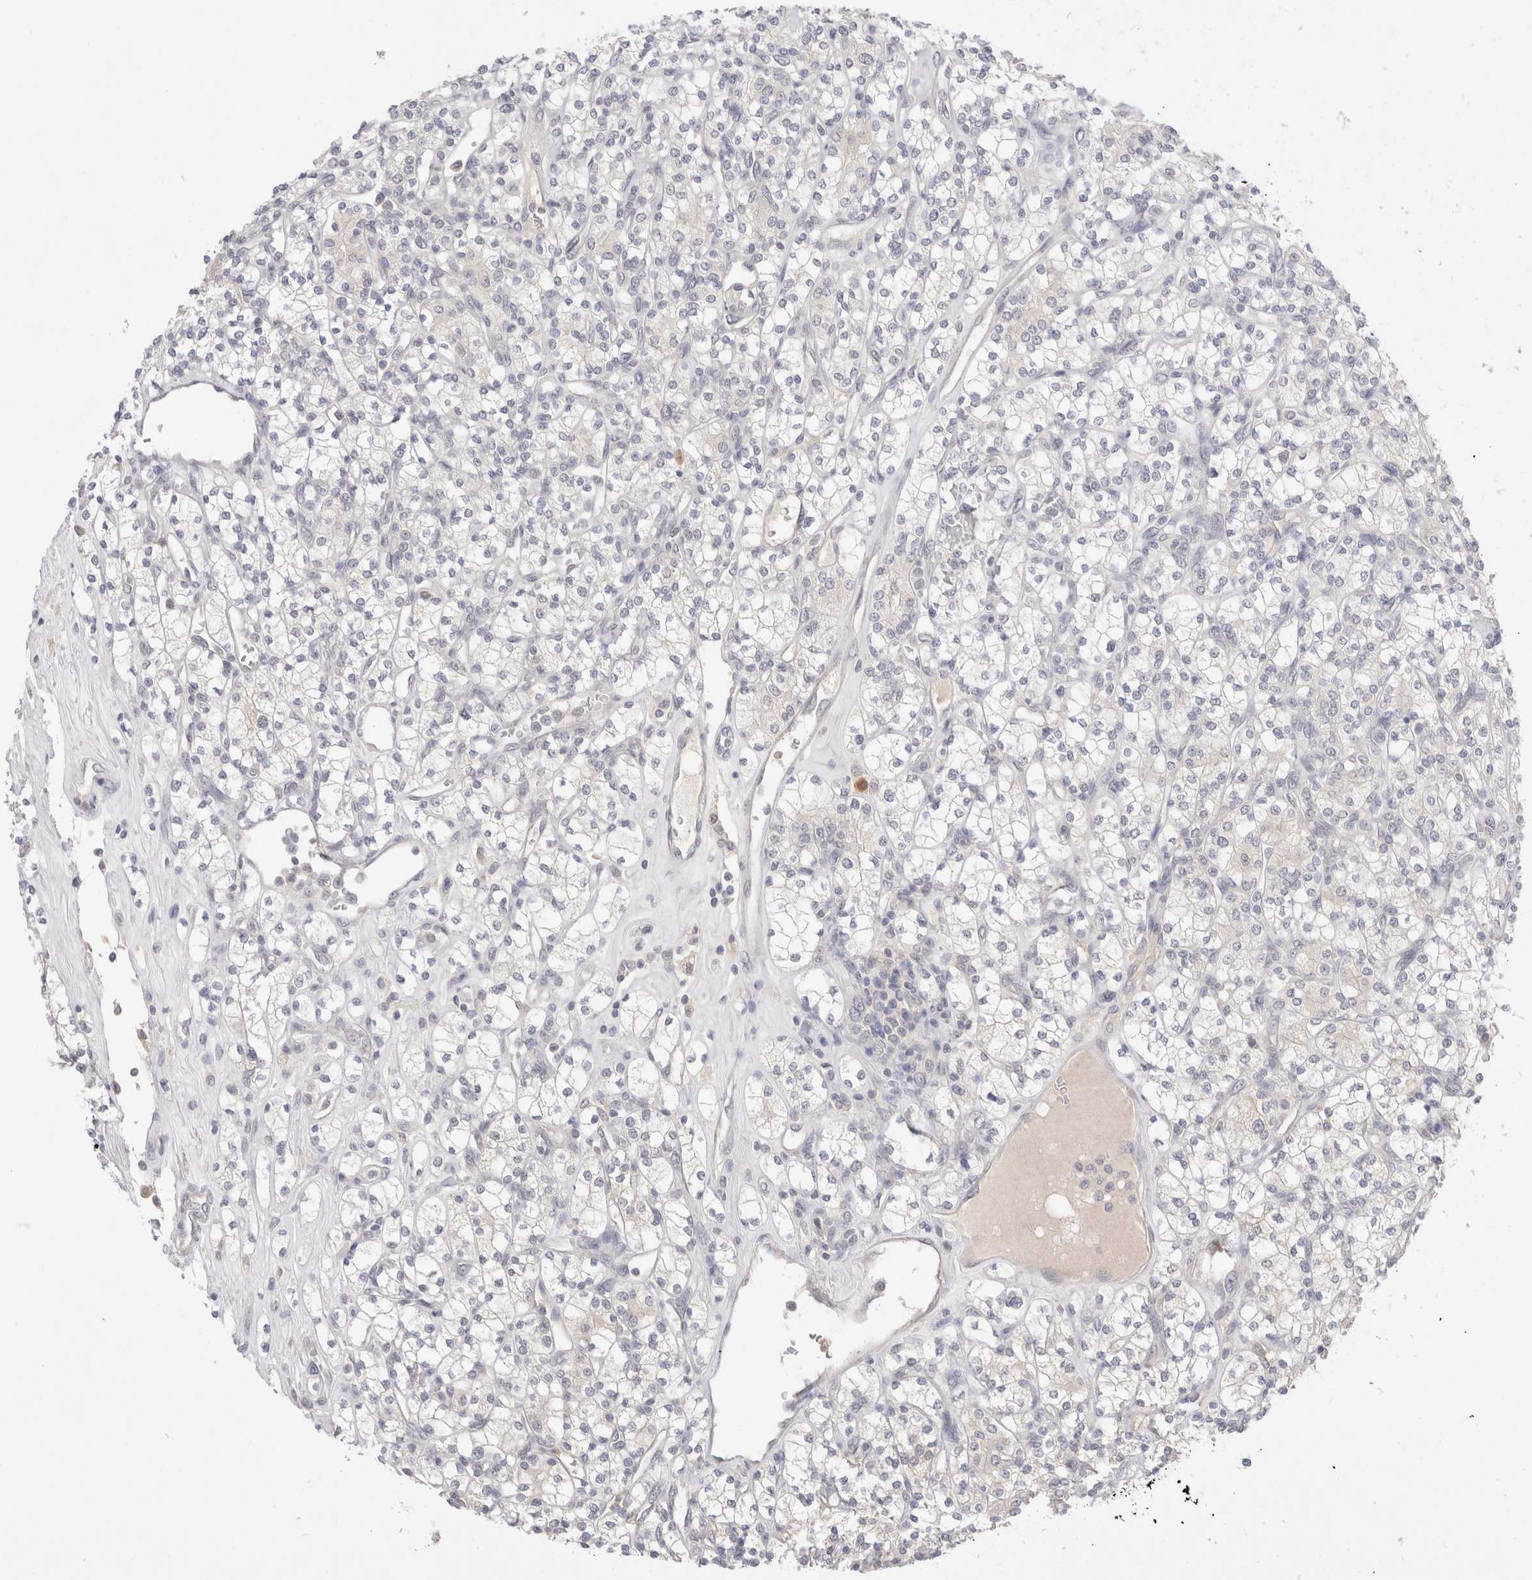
{"staining": {"intensity": "negative", "quantity": "none", "location": "none"}, "tissue": "renal cancer", "cell_type": "Tumor cells", "image_type": "cancer", "snomed": [{"axis": "morphology", "description": "Adenocarcinoma, NOS"}, {"axis": "topography", "description": "Kidney"}], "caption": "There is no significant staining in tumor cells of adenocarcinoma (renal). (DAB (3,3'-diaminobenzidine) immunohistochemistry, high magnification).", "gene": "SPATA20", "patient": {"sex": "male", "age": 77}}